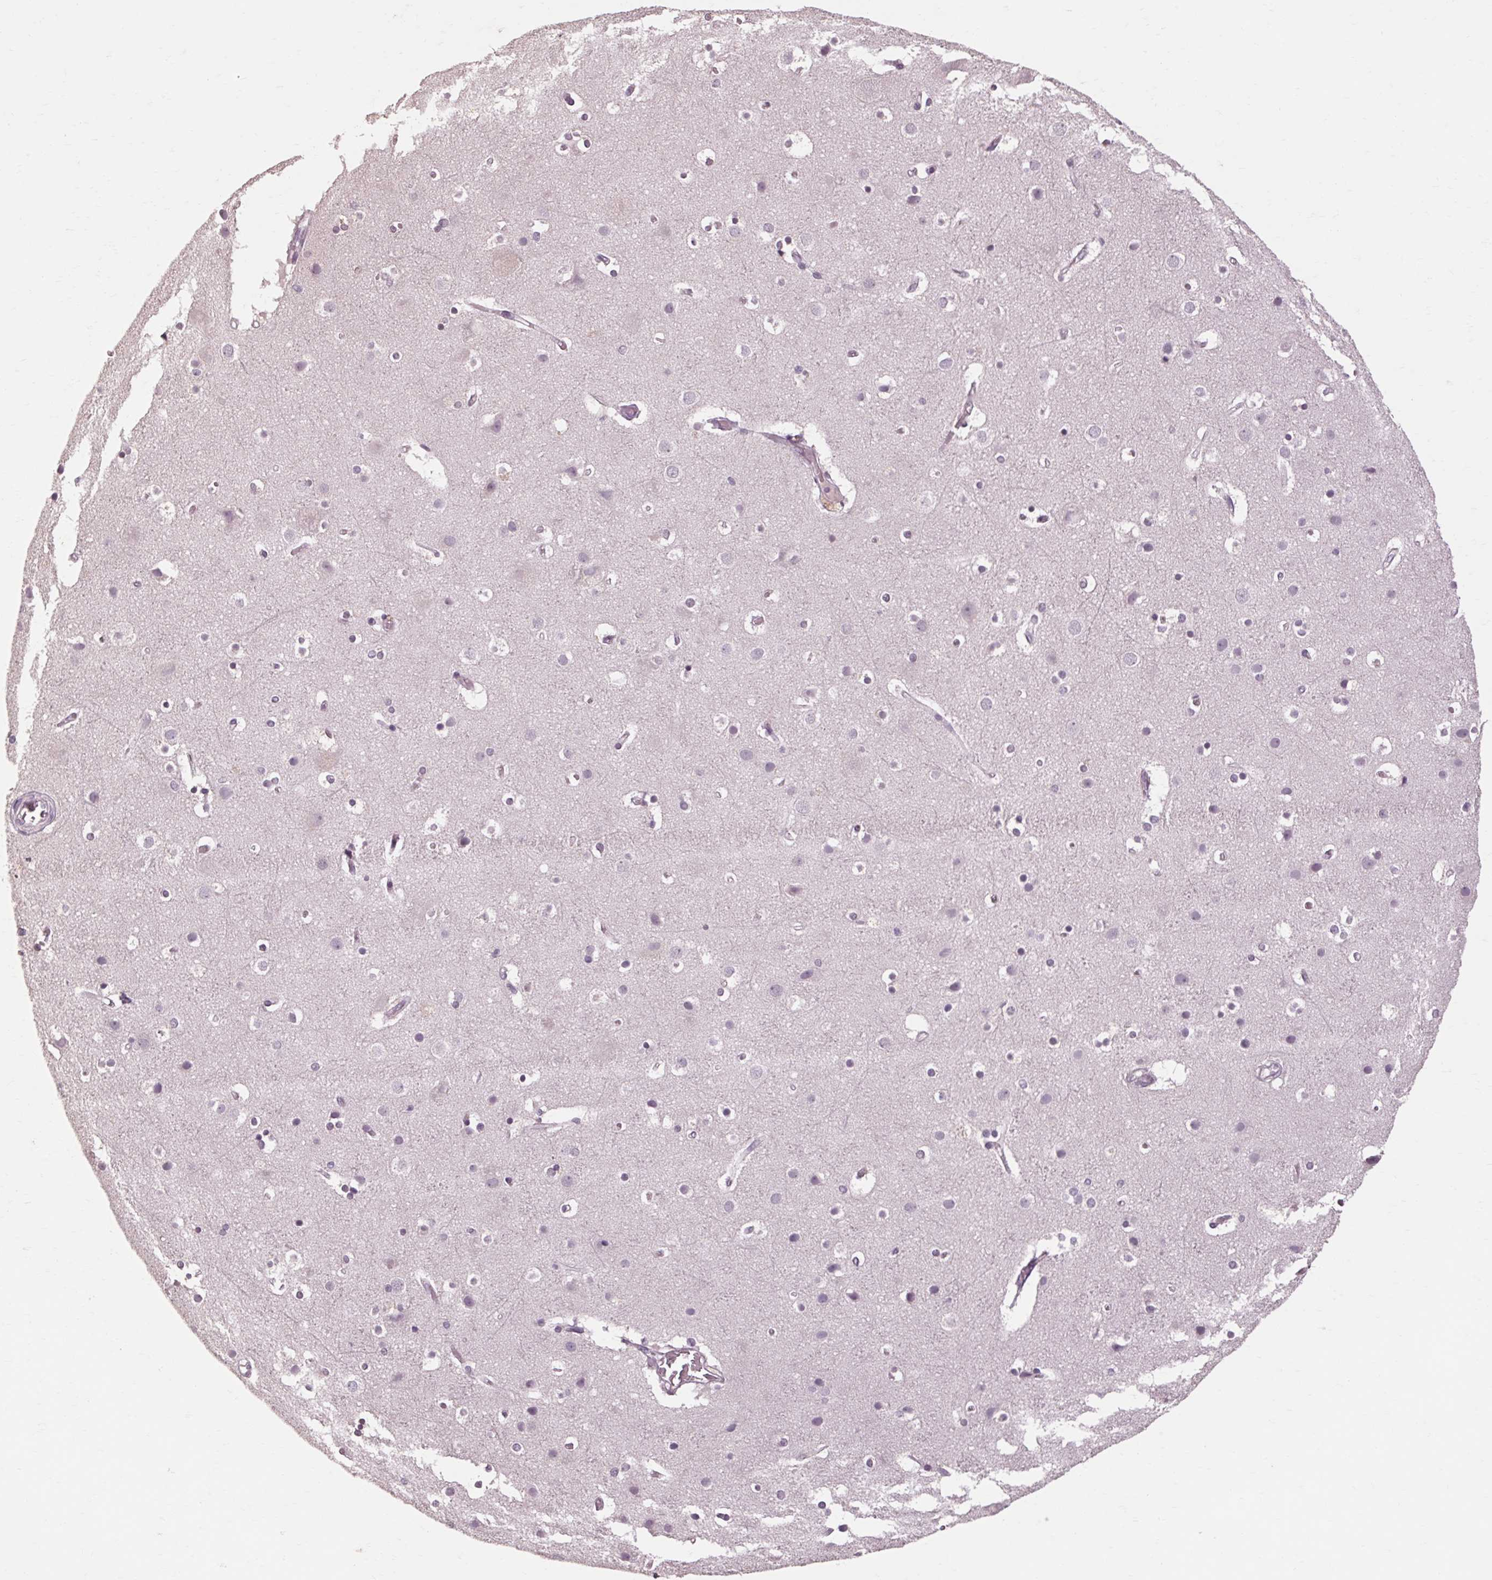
{"staining": {"intensity": "negative", "quantity": "none", "location": "none"}, "tissue": "cerebral cortex", "cell_type": "Endothelial cells", "image_type": "normal", "snomed": [{"axis": "morphology", "description": "Normal tissue, NOS"}, {"axis": "topography", "description": "Cerebral cortex"}], "caption": "Endothelial cells show no significant protein staining in unremarkable cerebral cortex.", "gene": "POMC", "patient": {"sex": "female", "age": 52}}